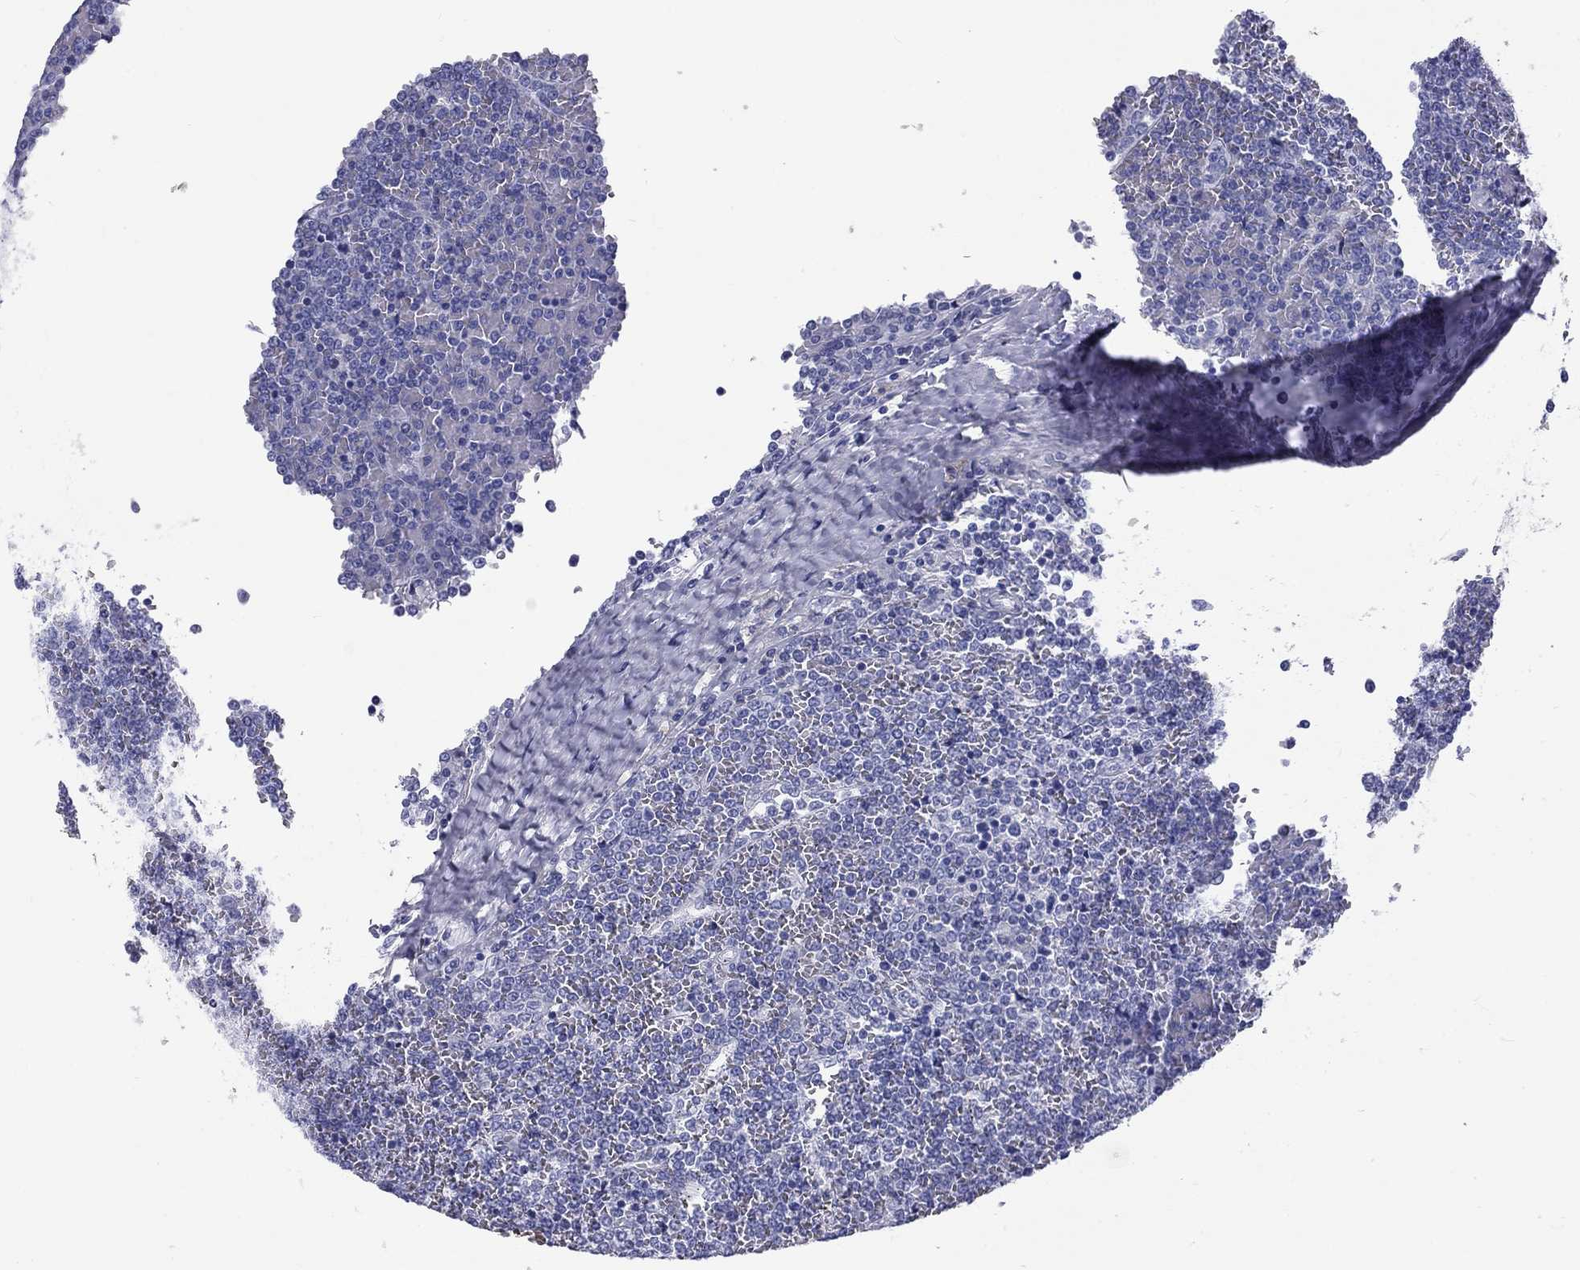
{"staining": {"intensity": "negative", "quantity": "none", "location": "none"}, "tissue": "lymphoma", "cell_type": "Tumor cells", "image_type": "cancer", "snomed": [{"axis": "morphology", "description": "Malignant lymphoma, non-Hodgkin's type, Low grade"}, {"axis": "topography", "description": "Spleen"}], "caption": "Low-grade malignant lymphoma, non-Hodgkin's type was stained to show a protein in brown. There is no significant positivity in tumor cells.", "gene": "DNALI1", "patient": {"sex": "female", "age": 19}}